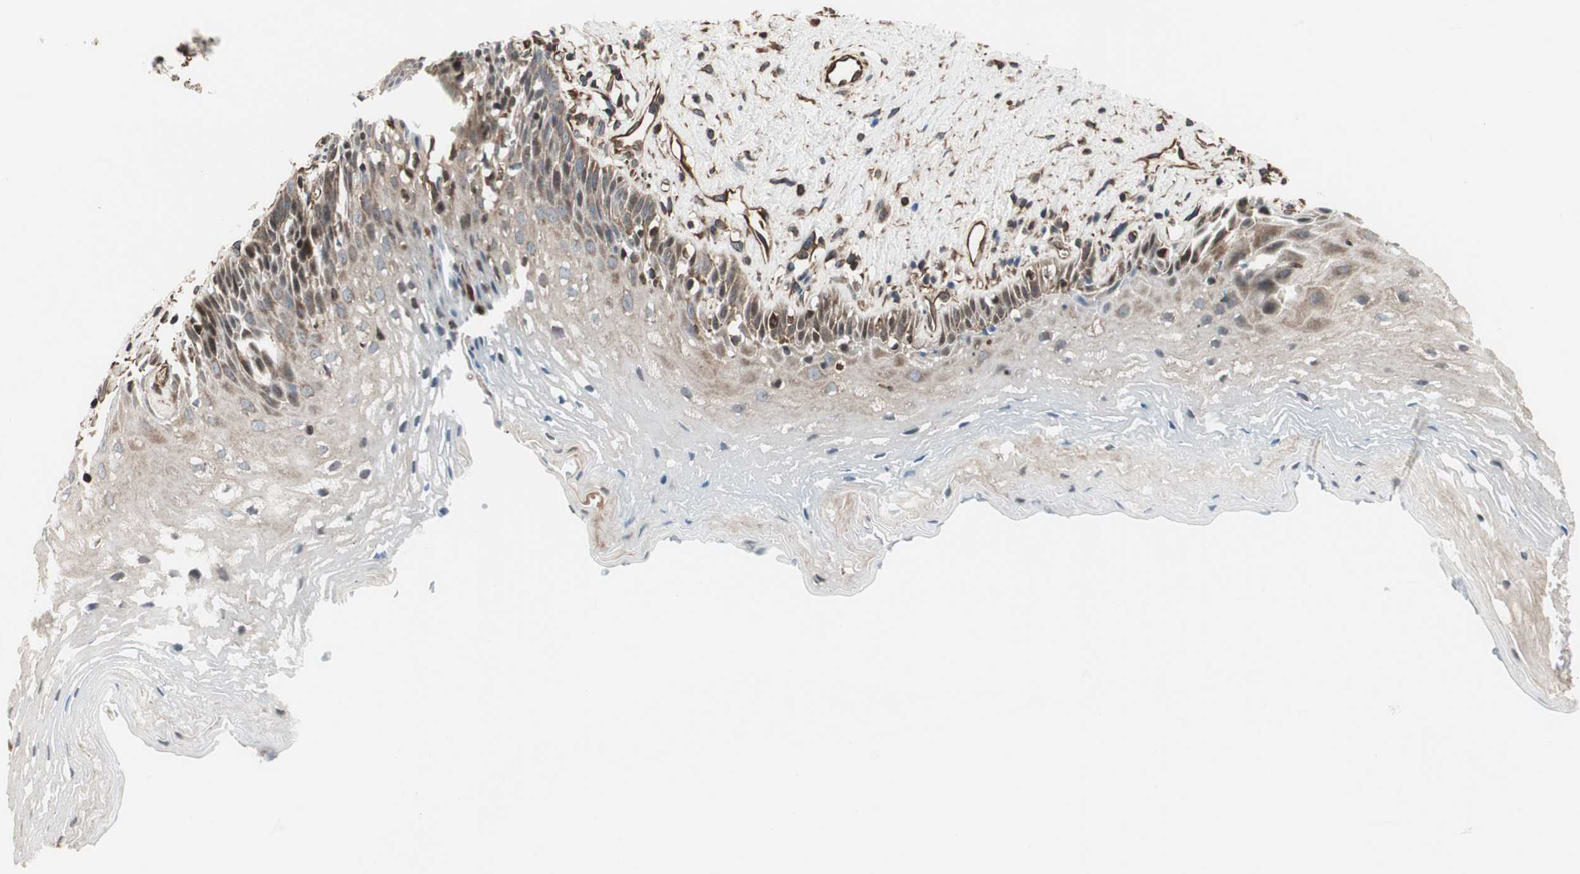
{"staining": {"intensity": "moderate", "quantity": "25%-75%", "location": "cytoplasmic/membranous"}, "tissue": "esophagus", "cell_type": "Squamous epithelial cells", "image_type": "normal", "snomed": [{"axis": "morphology", "description": "Normal tissue, NOS"}, {"axis": "topography", "description": "Esophagus"}], "caption": "Immunohistochemical staining of normal human esophagus shows moderate cytoplasmic/membranous protein positivity in approximately 25%-75% of squamous epithelial cells.", "gene": "MAD2L2", "patient": {"sex": "female", "age": 70}}